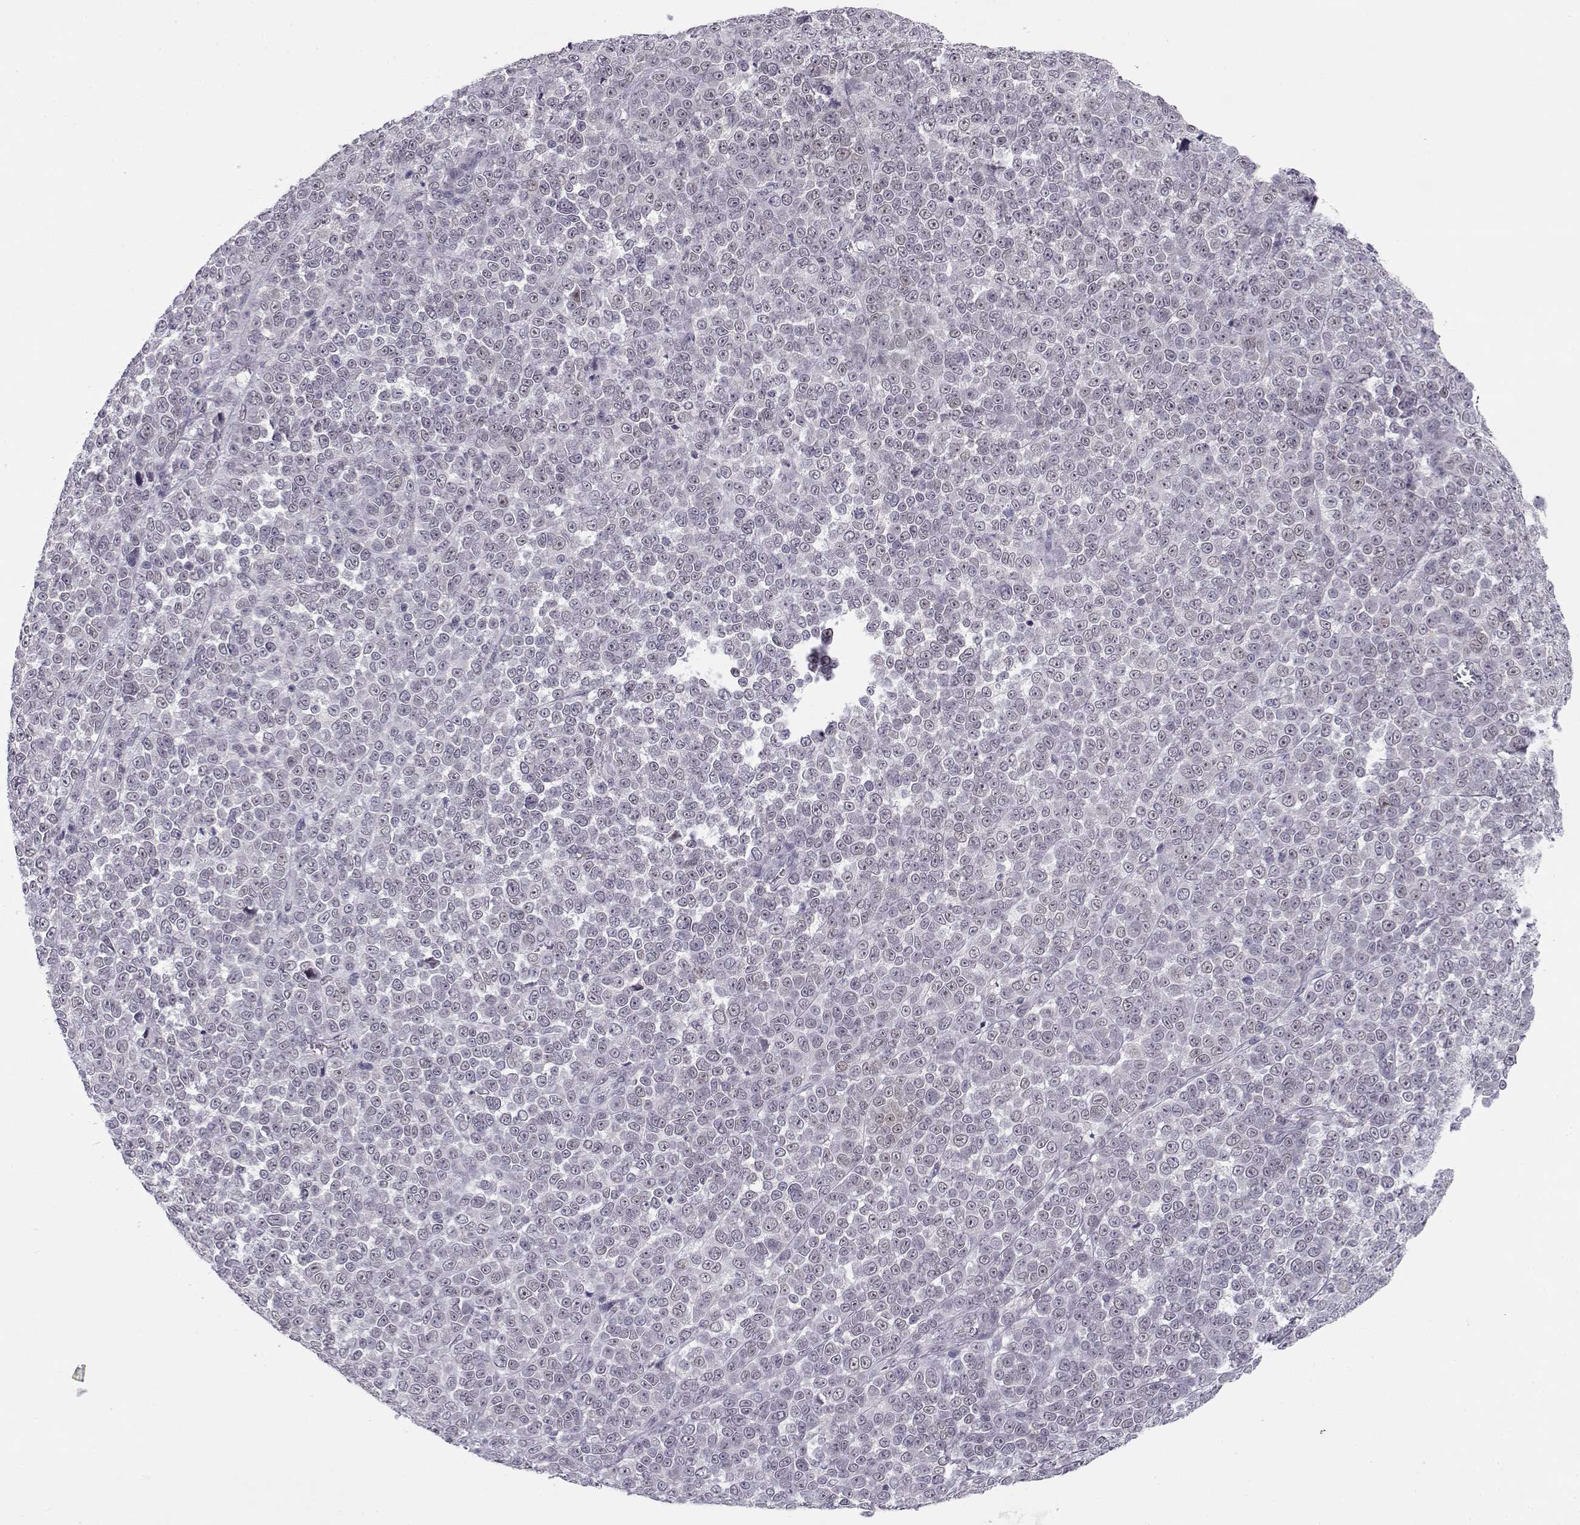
{"staining": {"intensity": "negative", "quantity": "none", "location": "none"}, "tissue": "melanoma", "cell_type": "Tumor cells", "image_type": "cancer", "snomed": [{"axis": "morphology", "description": "Malignant melanoma, NOS"}, {"axis": "topography", "description": "Skin"}], "caption": "Immunohistochemical staining of malignant melanoma displays no significant staining in tumor cells.", "gene": "C16orf86", "patient": {"sex": "female", "age": 95}}